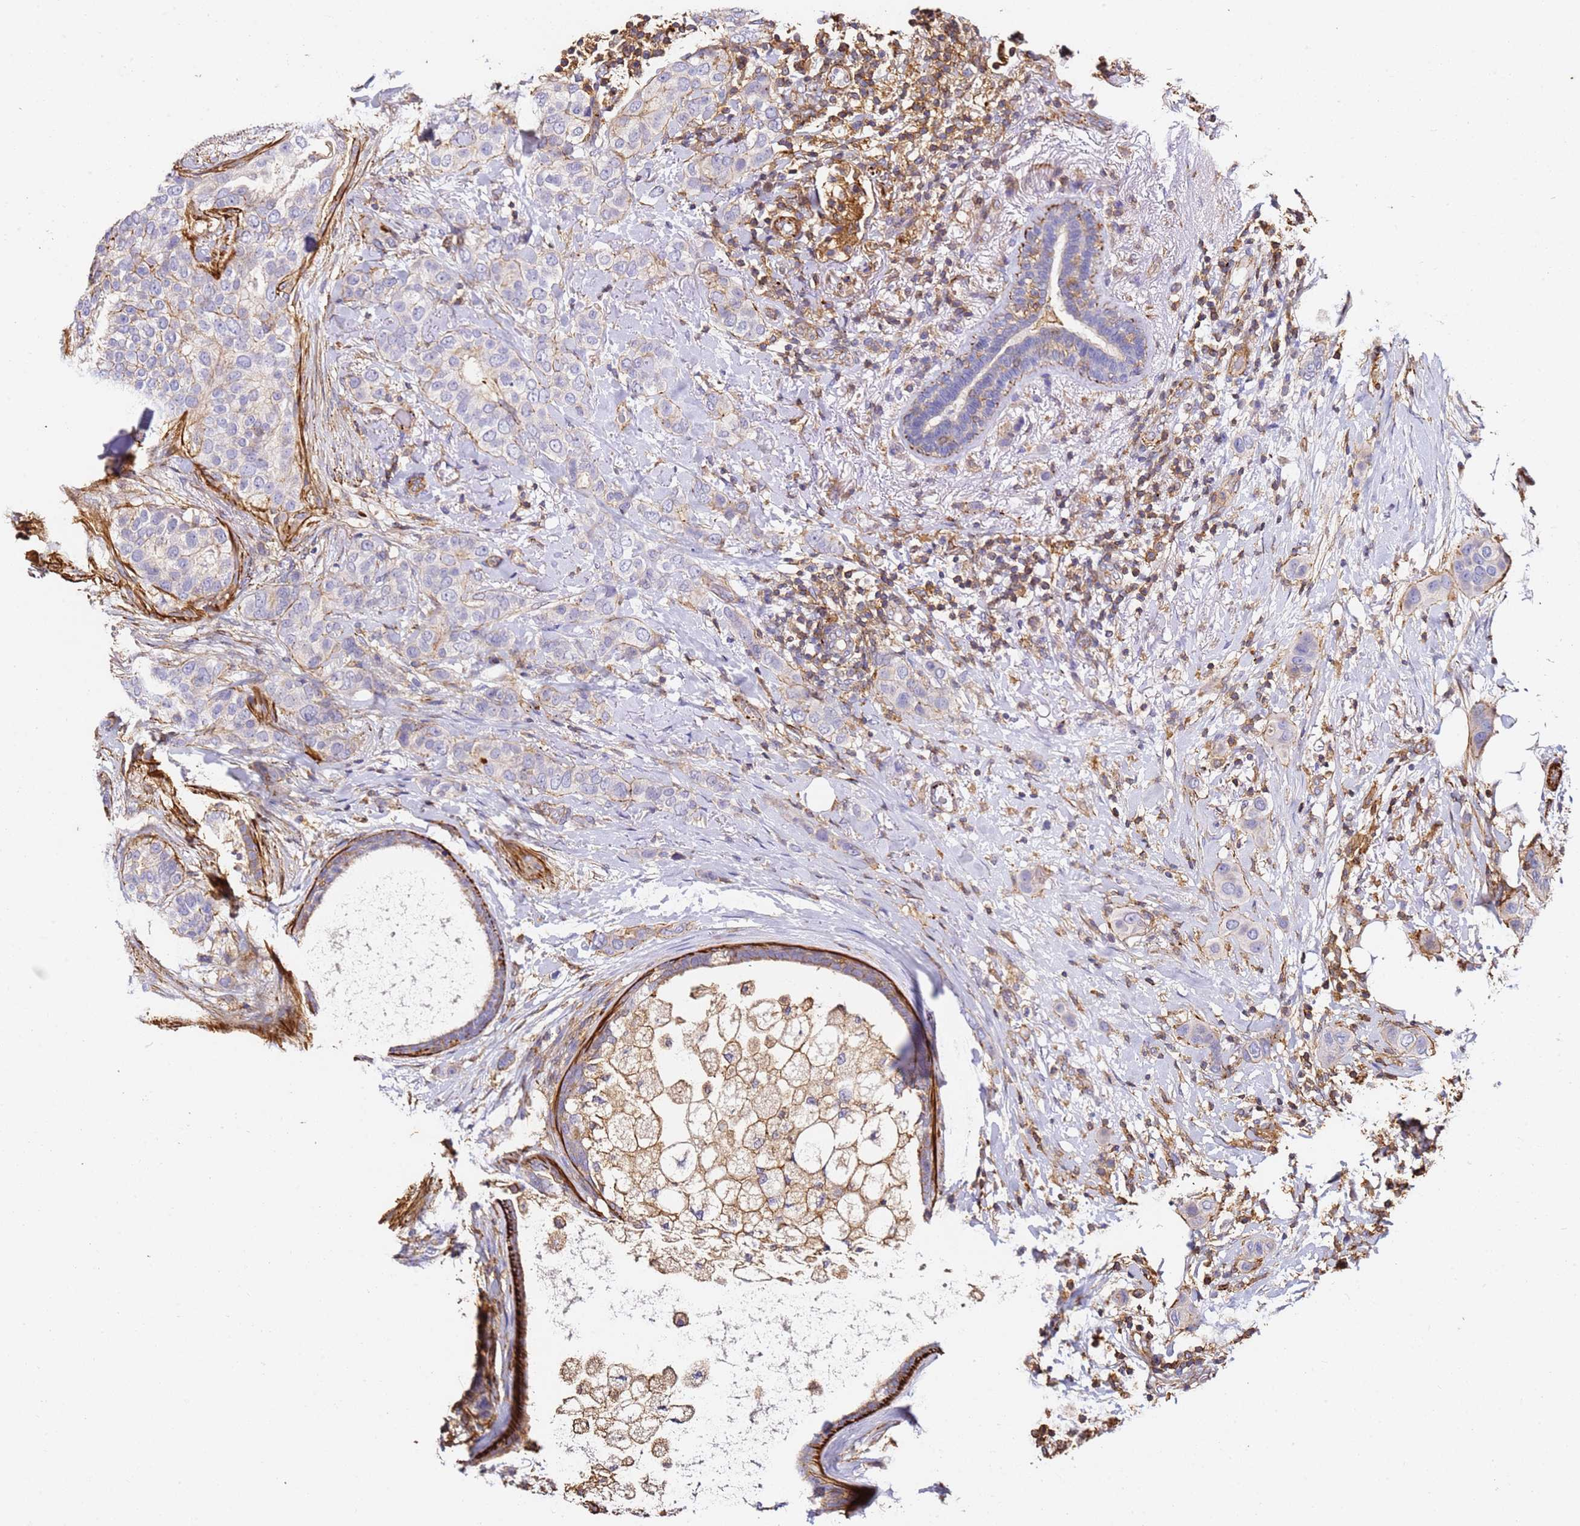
{"staining": {"intensity": "weak", "quantity": "<25%", "location": "cytoplasmic/membranous"}, "tissue": "breast cancer", "cell_type": "Tumor cells", "image_type": "cancer", "snomed": [{"axis": "morphology", "description": "Lobular carcinoma"}, {"axis": "topography", "description": "Breast"}], "caption": "The image shows no staining of tumor cells in breast cancer. Brightfield microscopy of immunohistochemistry (IHC) stained with DAB (brown) and hematoxylin (blue), captured at high magnification.", "gene": "ZNF671", "patient": {"sex": "female", "age": 51}}